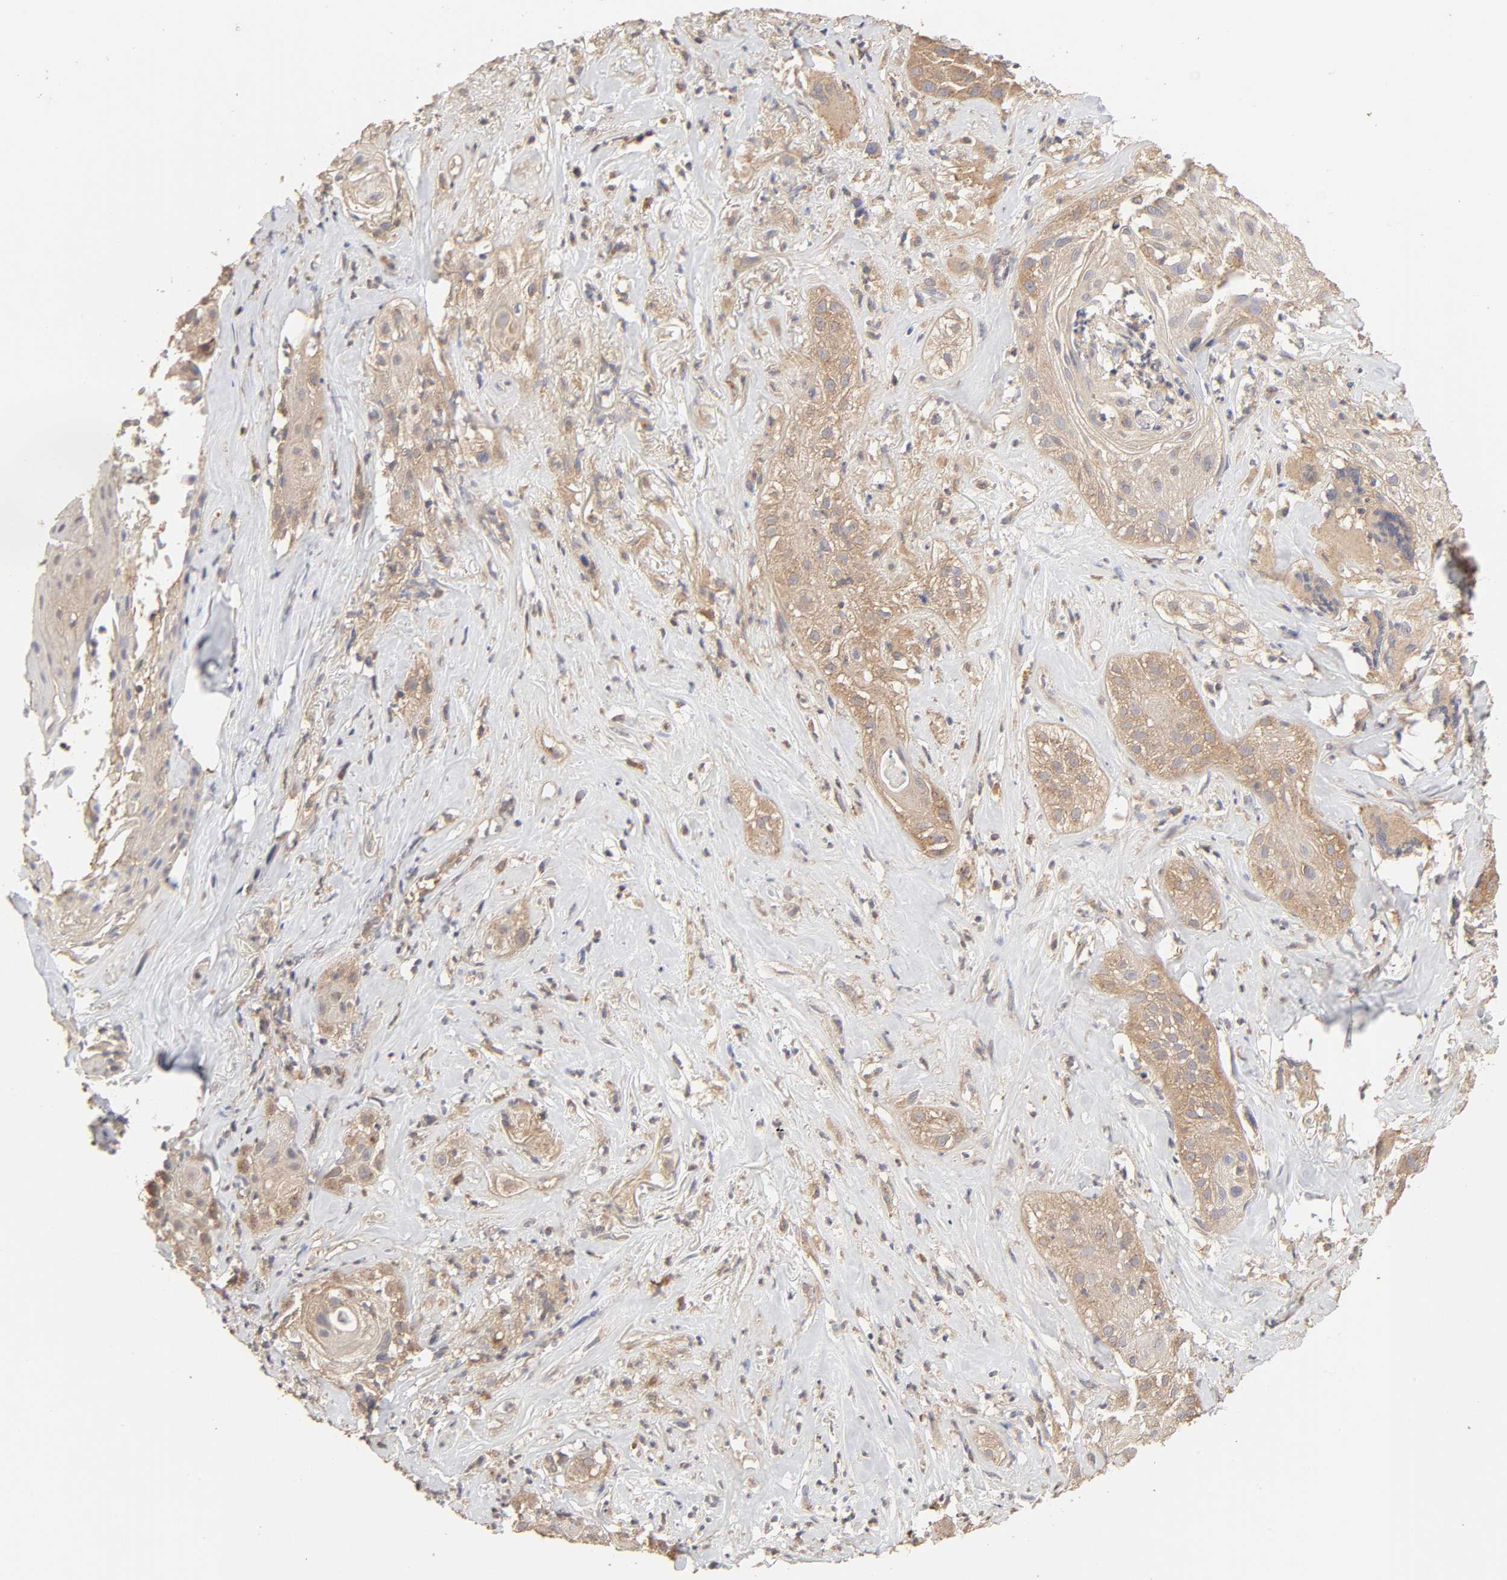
{"staining": {"intensity": "weak", "quantity": "25%-75%", "location": "cytoplasmic/membranous"}, "tissue": "skin cancer", "cell_type": "Tumor cells", "image_type": "cancer", "snomed": [{"axis": "morphology", "description": "Squamous cell carcinoma, NOS"}, {"axis": "topography", "description": "Skin"}], "caption": "Protein expression analysis of human skin squamous cell carcinoma reveals weak cytoplasmic/membranous positivity in about 25%-75% of tumor cells.", "gene": "AP1G2", "patient": {"sex": "male", "age": 65}}